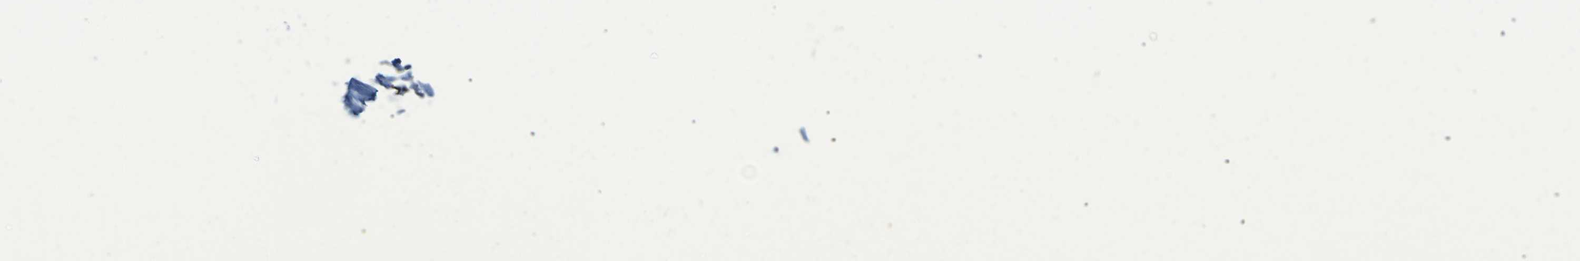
{"staining": {"intensity": "negative", "quantity": "none", "location": "none"}, "tissue": "adipose tissue", "cell_type": "Adipocytes", "image_type": "normal", "snomed": [{"axis": "morphology", "description": "Normal tissue, NOS"}, {"axis": "topography", "description": "Breast"}, {"axis": "topography", "description": "Adipose tissue"}], "caption": "A micrograph of adipose tissue stained for a protein displays no brown staining in adipocytes.", "gene": "SLC31A2", "patient": {"sex": "female", "age": 25}}